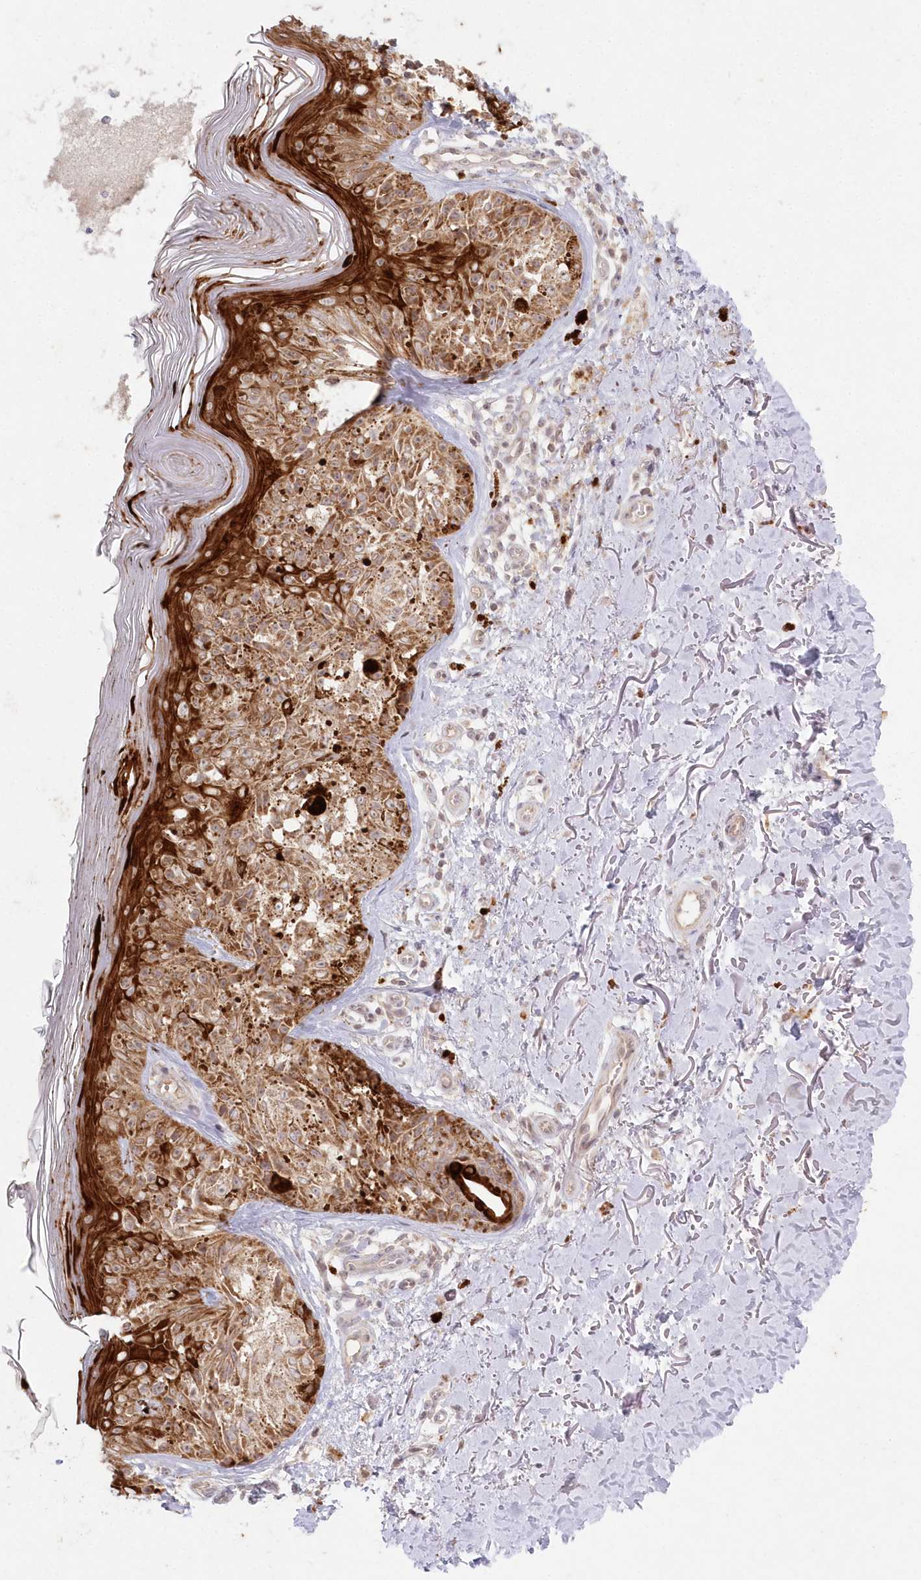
{"staining": {"intensity": "moderate", "quantity": ">75%", "location": "cytoplasmic/membranous"}, "tissue": "melanoma", "cell_type": "Tumor cells", "image_type": "cancer", "snomed": [{"axis": "morphology", "description": "Malignant melanoma, NOS"}, {"axis": "topography", "description": "Skin"}], "caption": "Immunohistochemistry (IHC) photomicrograph of human melanoma stained for a protein (brown), which shows medium levels of moderate cytoplasmic/membranous expression in about >75% of tumor cells.", "gene": "ASCC1", "patient": {"sex": "female", "age": 50}}